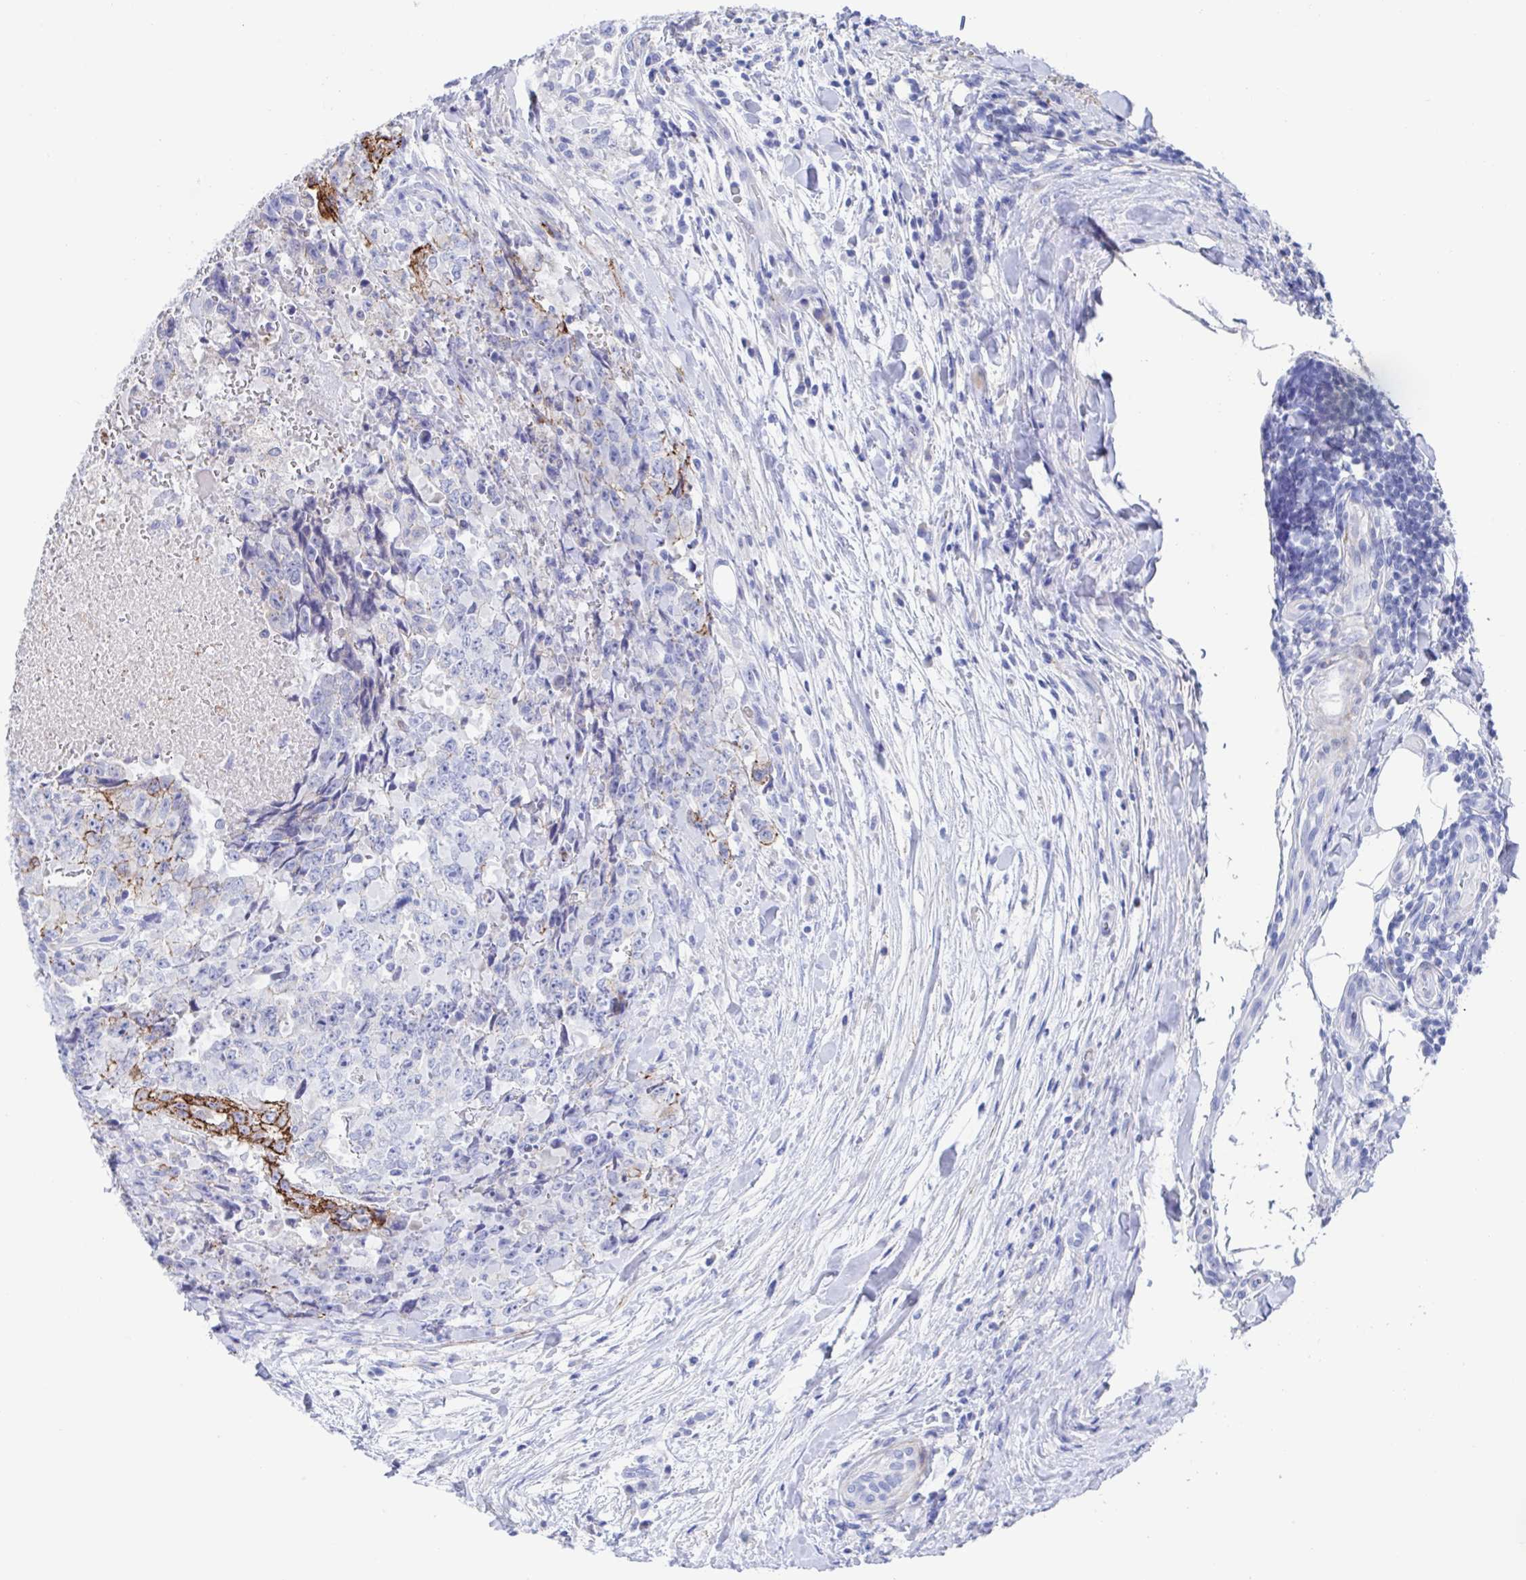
{"staining": {"intensity": "strong", "quantity": "<25%", "location": "cytoplasmic/membranous"}, "tissue": "testis cancer", "cell_type": "Tumor cells", "image_type": "cancer", "snomed": [{"axis": "morphology", "description": "Carcinoma, Embryonal, NOS"}, {"axis": "topography", "description": "Testis"}], "caption": "Immunohistochemistry of testis cancer (embryonal carcinoma) demonstrates medium levels of strong cytoplasmic/membranous expression in approximately <25% of tumor cells.", "gene": "CDH2", "patient": {"sex": "male", "age": 24}}